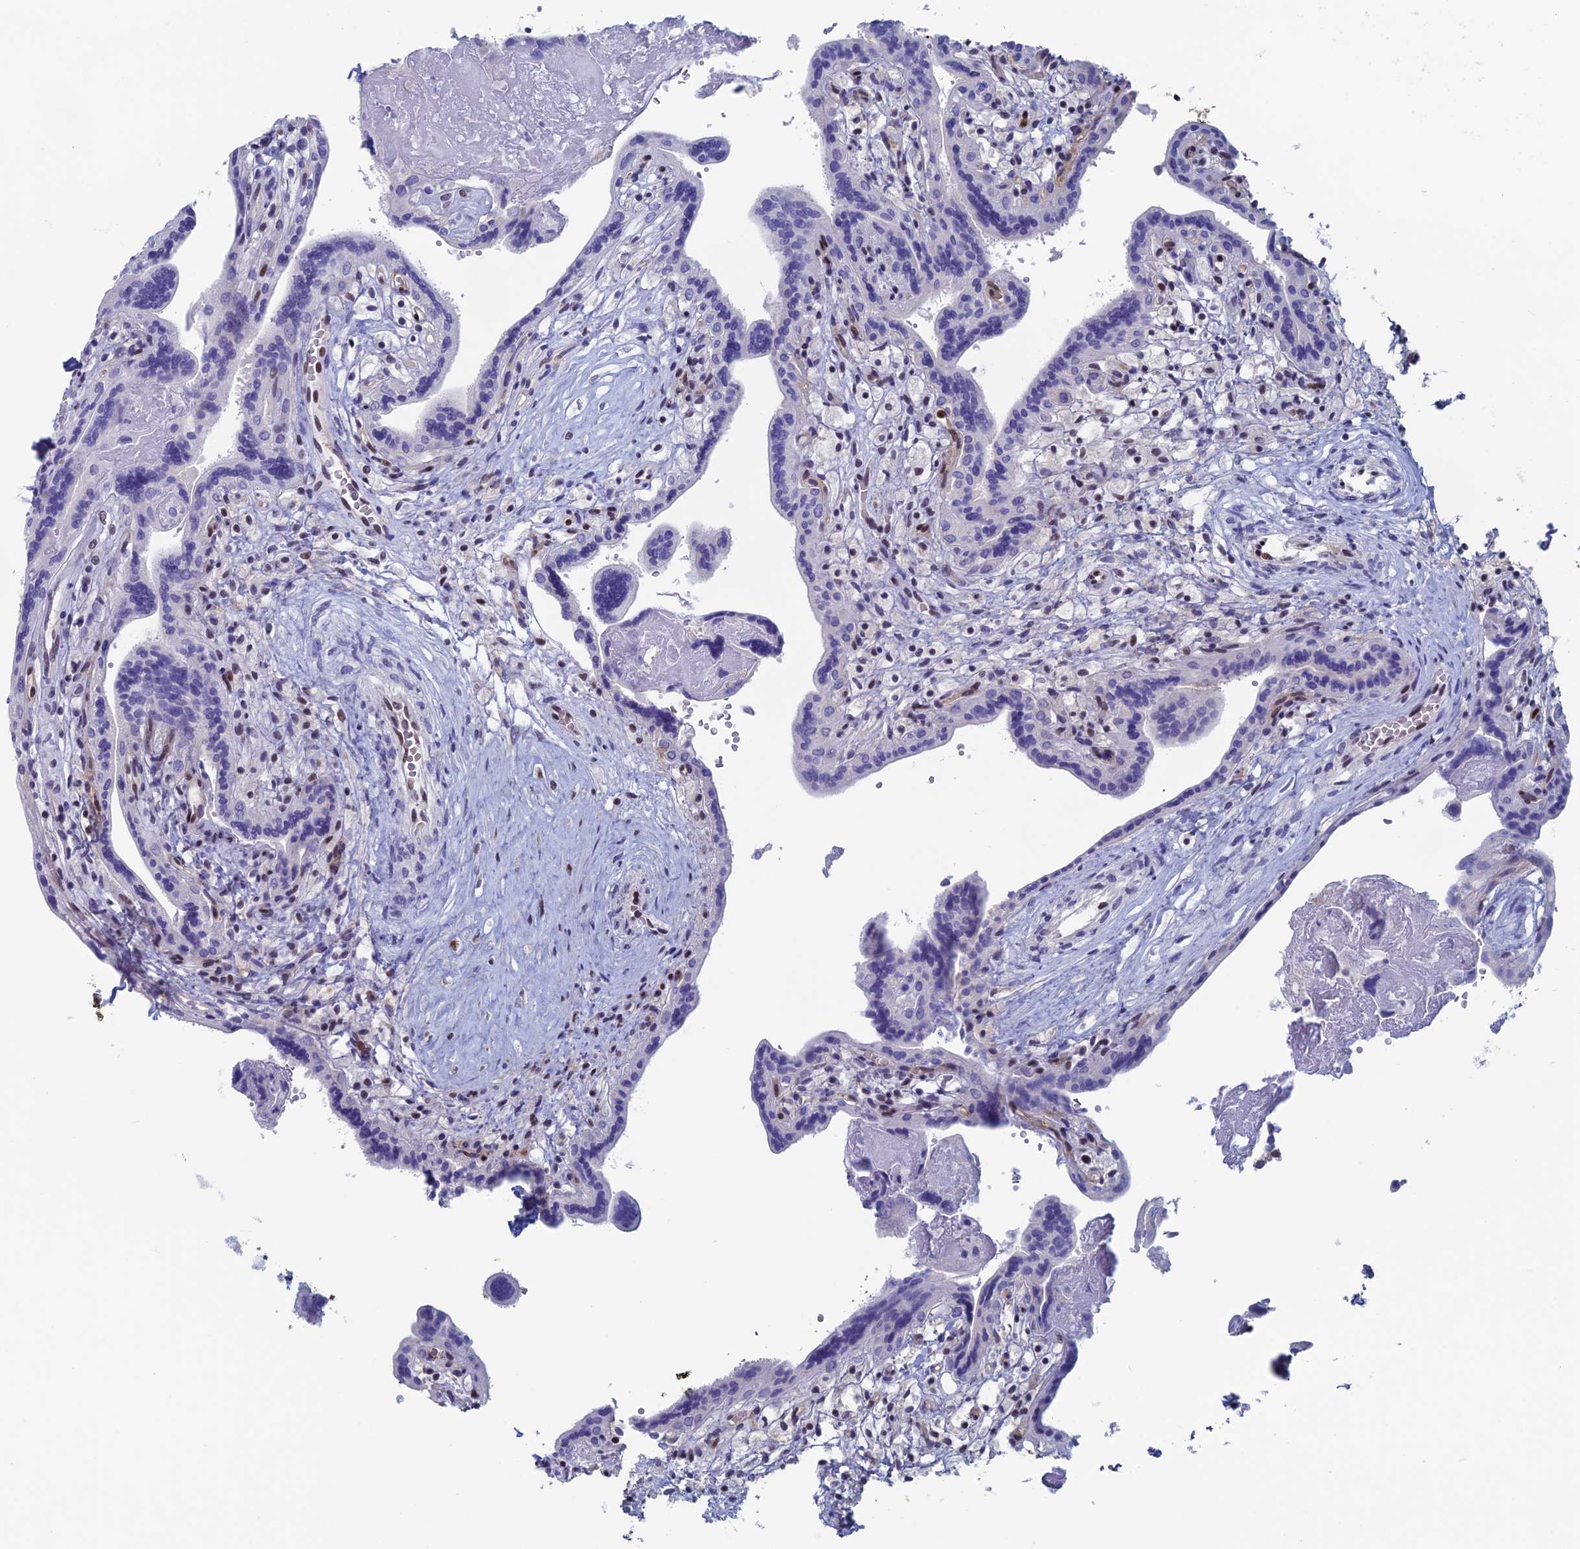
{"staining": {"intensity": "negative", "quantity": "none", "location": "none"}, "tissue": "placenta", "cell_type": "Trophoblastic cells", "image_type": "normal", "snomed": [{"axis": "morphology", "description": "Normal tissue, NOS"}, {"axis": "topography", "description": "Placenta"}], "caption": "Trophoblastic cells are negative for protein expression in benign human placenta. (DAB (3,3'-diaminobenzidine) IHC visualized using brightfield microscopy, high magnification).", "gene": "NOL4L", "patient": {"sex": "female", "age": 37}}